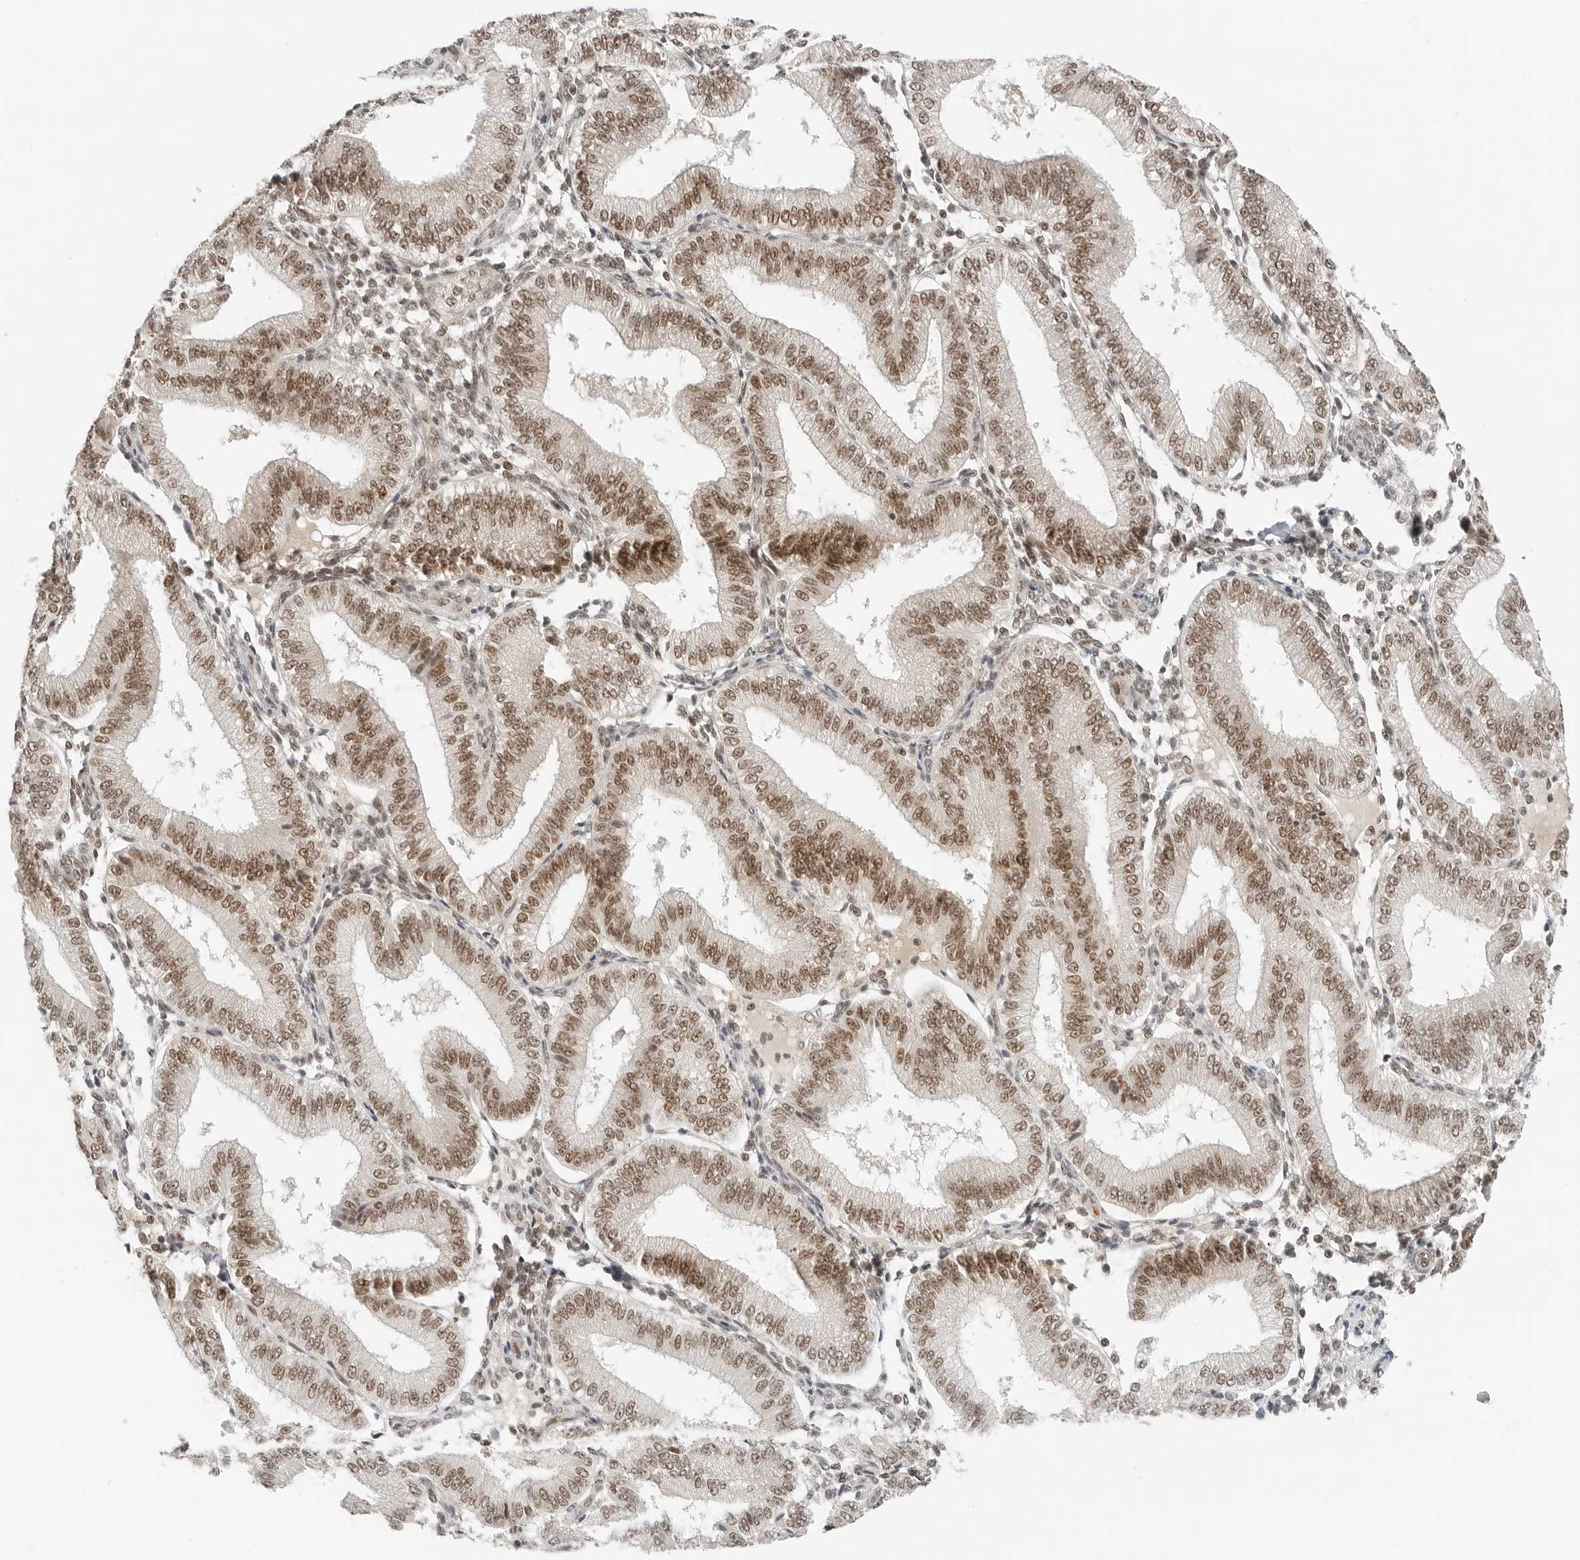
{"staining": {"intensity": "moderate", "quantity": "25%-75%", "location": "nuclear"}, "tissue": "endometrium", "cell_type": "Cells in endometrial stroma", "image_type": "normal", "snomed": [{"axis": "morphology", "description": "Normal tissue, NOS"}, {"axis": "topography", "description": "Endometrium"}], "caption": "An image of endometrium stained for a protein reveals moderate nuclear brown staining in cells in endometrial stroma. (DAB IHC with brightfield microscopy, high magnification).", "gene": "CRTC2", "patient": {"sex": "female", "age": 39}}